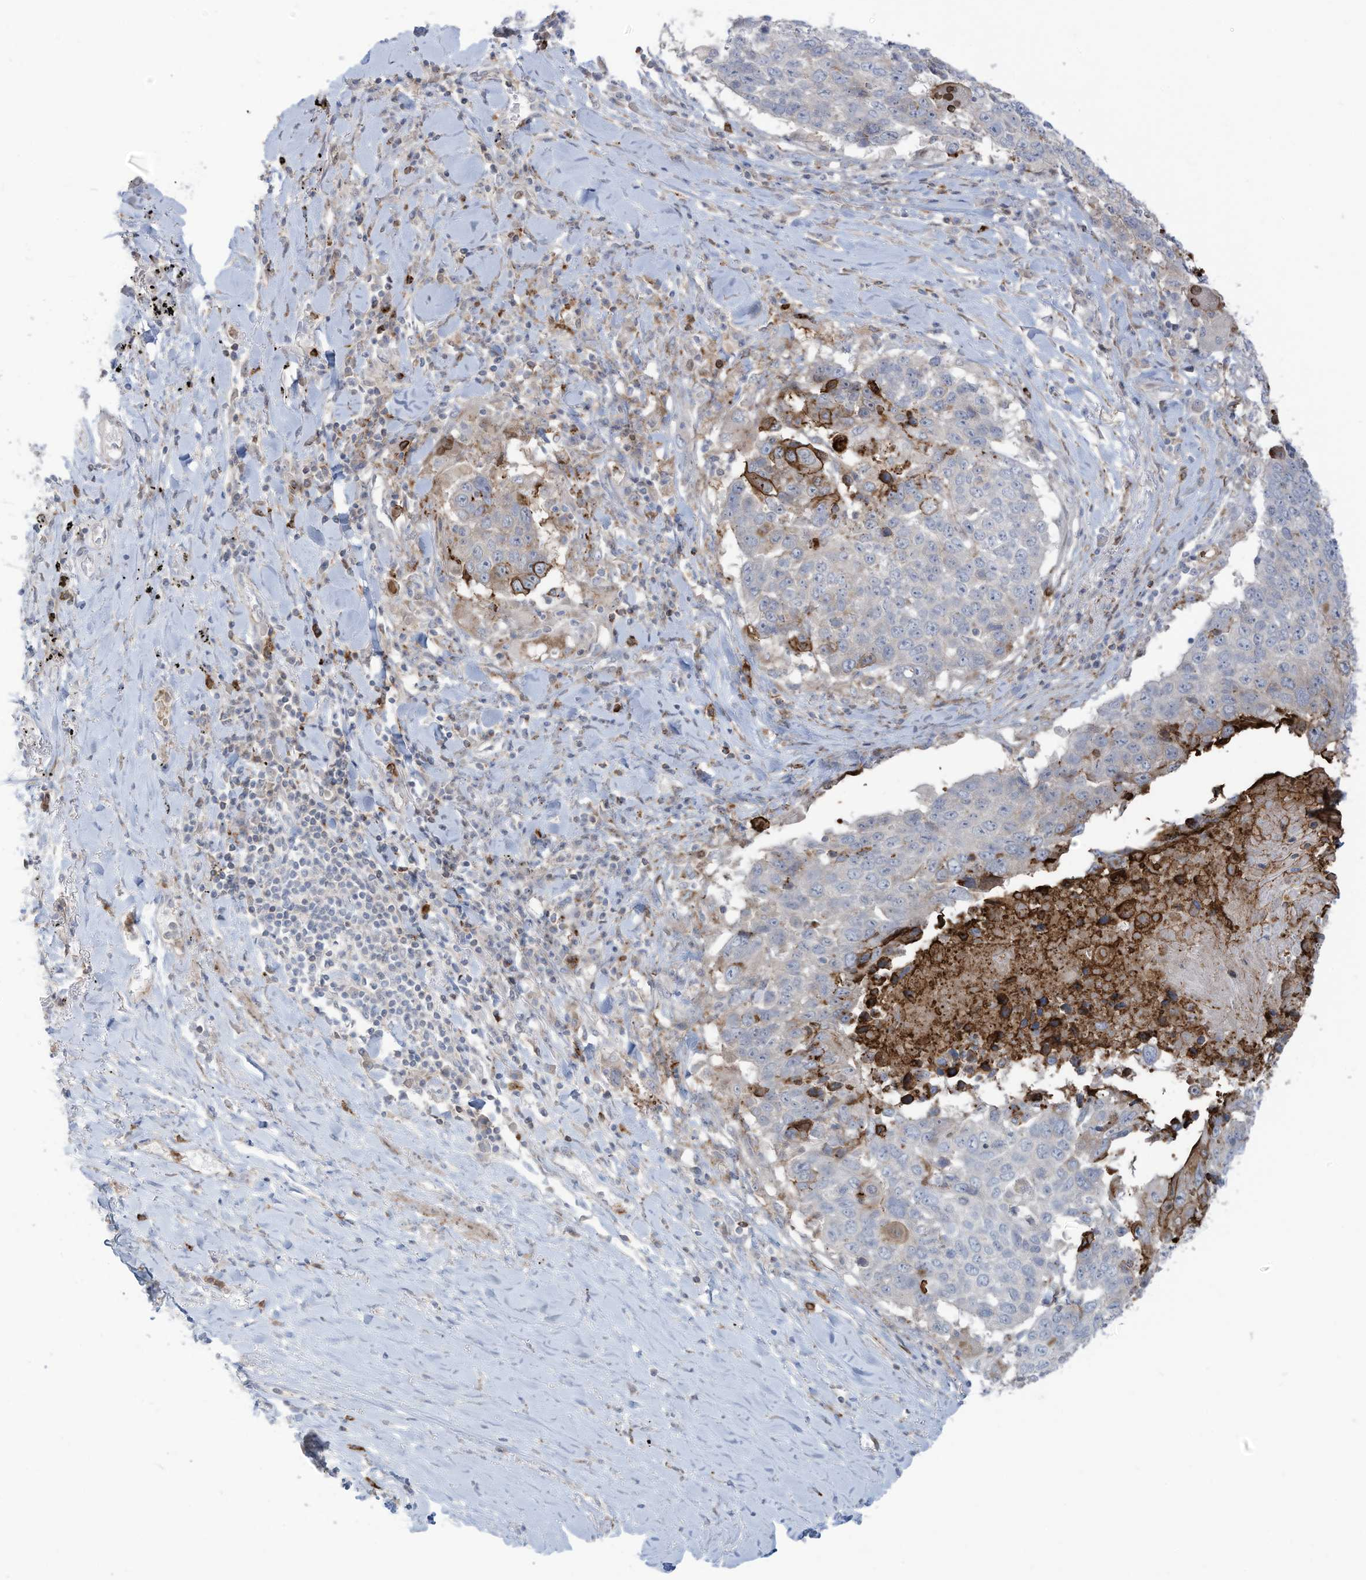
{"staining": {"intensity": "negative", "quantity": "none", "location": "none"}, "tissue": "lung cancer", "cell_type": "Tumor cells", "image_type": "cancer", "snomed": [{"axis": "morphology", "description": "Squamous cell carcinoma, NOS"}, {"axis": "topography", "description": "Lung"}], "caption": "IHC photomicrograph of neoplastic tissue: lung cancer stained with DAB demonstrates no significant protein expression in tumor cells. (Immunohistochemistry (ihc), brightfield microscopy, high magnification).", "gene": "NOTO", "patient": {"sex": "male", "age": 66}}